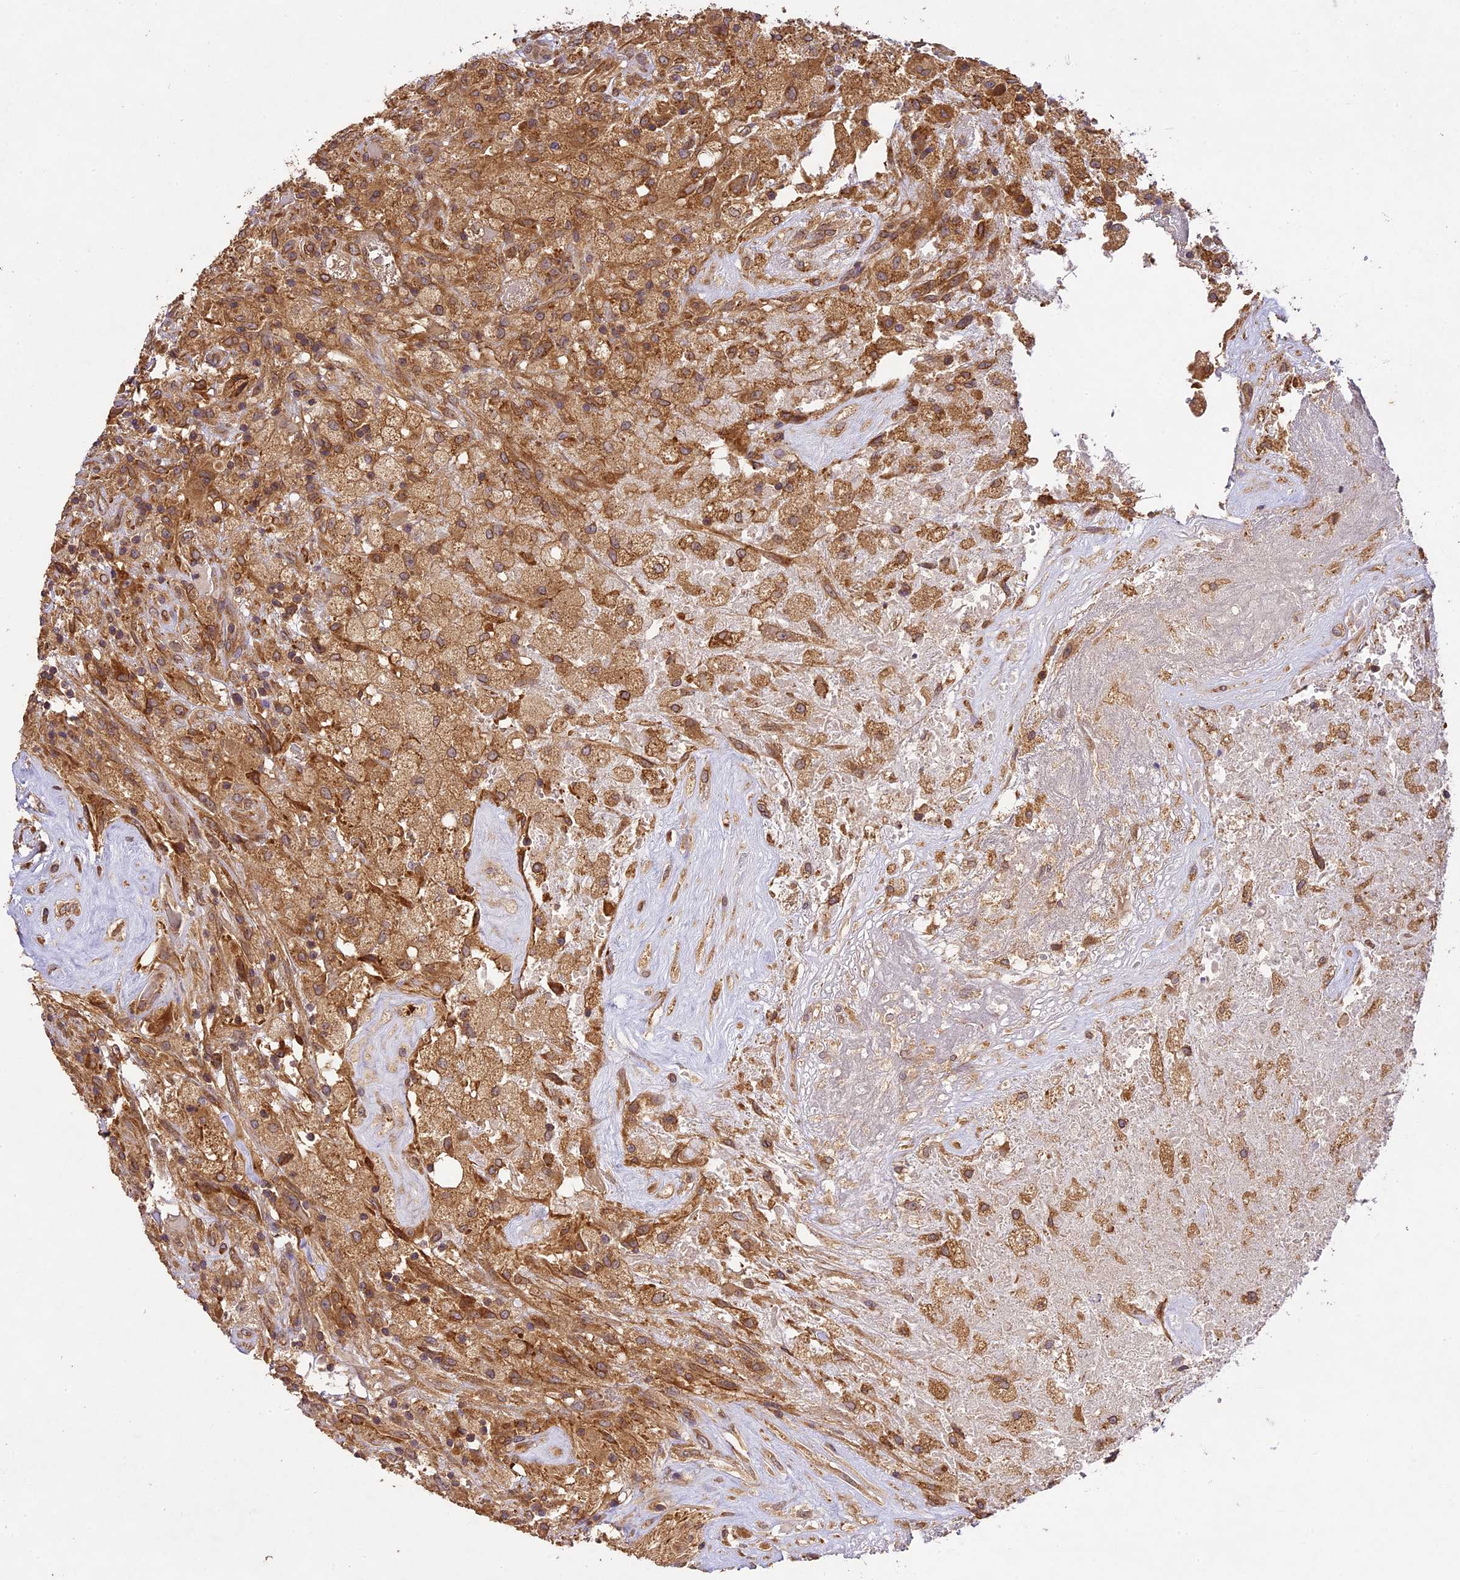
{"staining": {"intensity": "moderate", "quantity": ">75%", "location": "cytoplasmic/membranous"}, "tissue": "glioma", "cell_type": "Tumor cells", "image_type": "cancer", "snomed": [{"axis": "morphology", "description": "Glioma, malignant, High grade"}, {"axis": "topography", "description": "Brain"}], "caption": "A brown stain highlights moderate cytoplasmic/membranous positivity of a protein in human malignant glioma (high-grade) tumor cells.", "gene": "BRAP", "patient": {"sex": "male", "age": 56}}